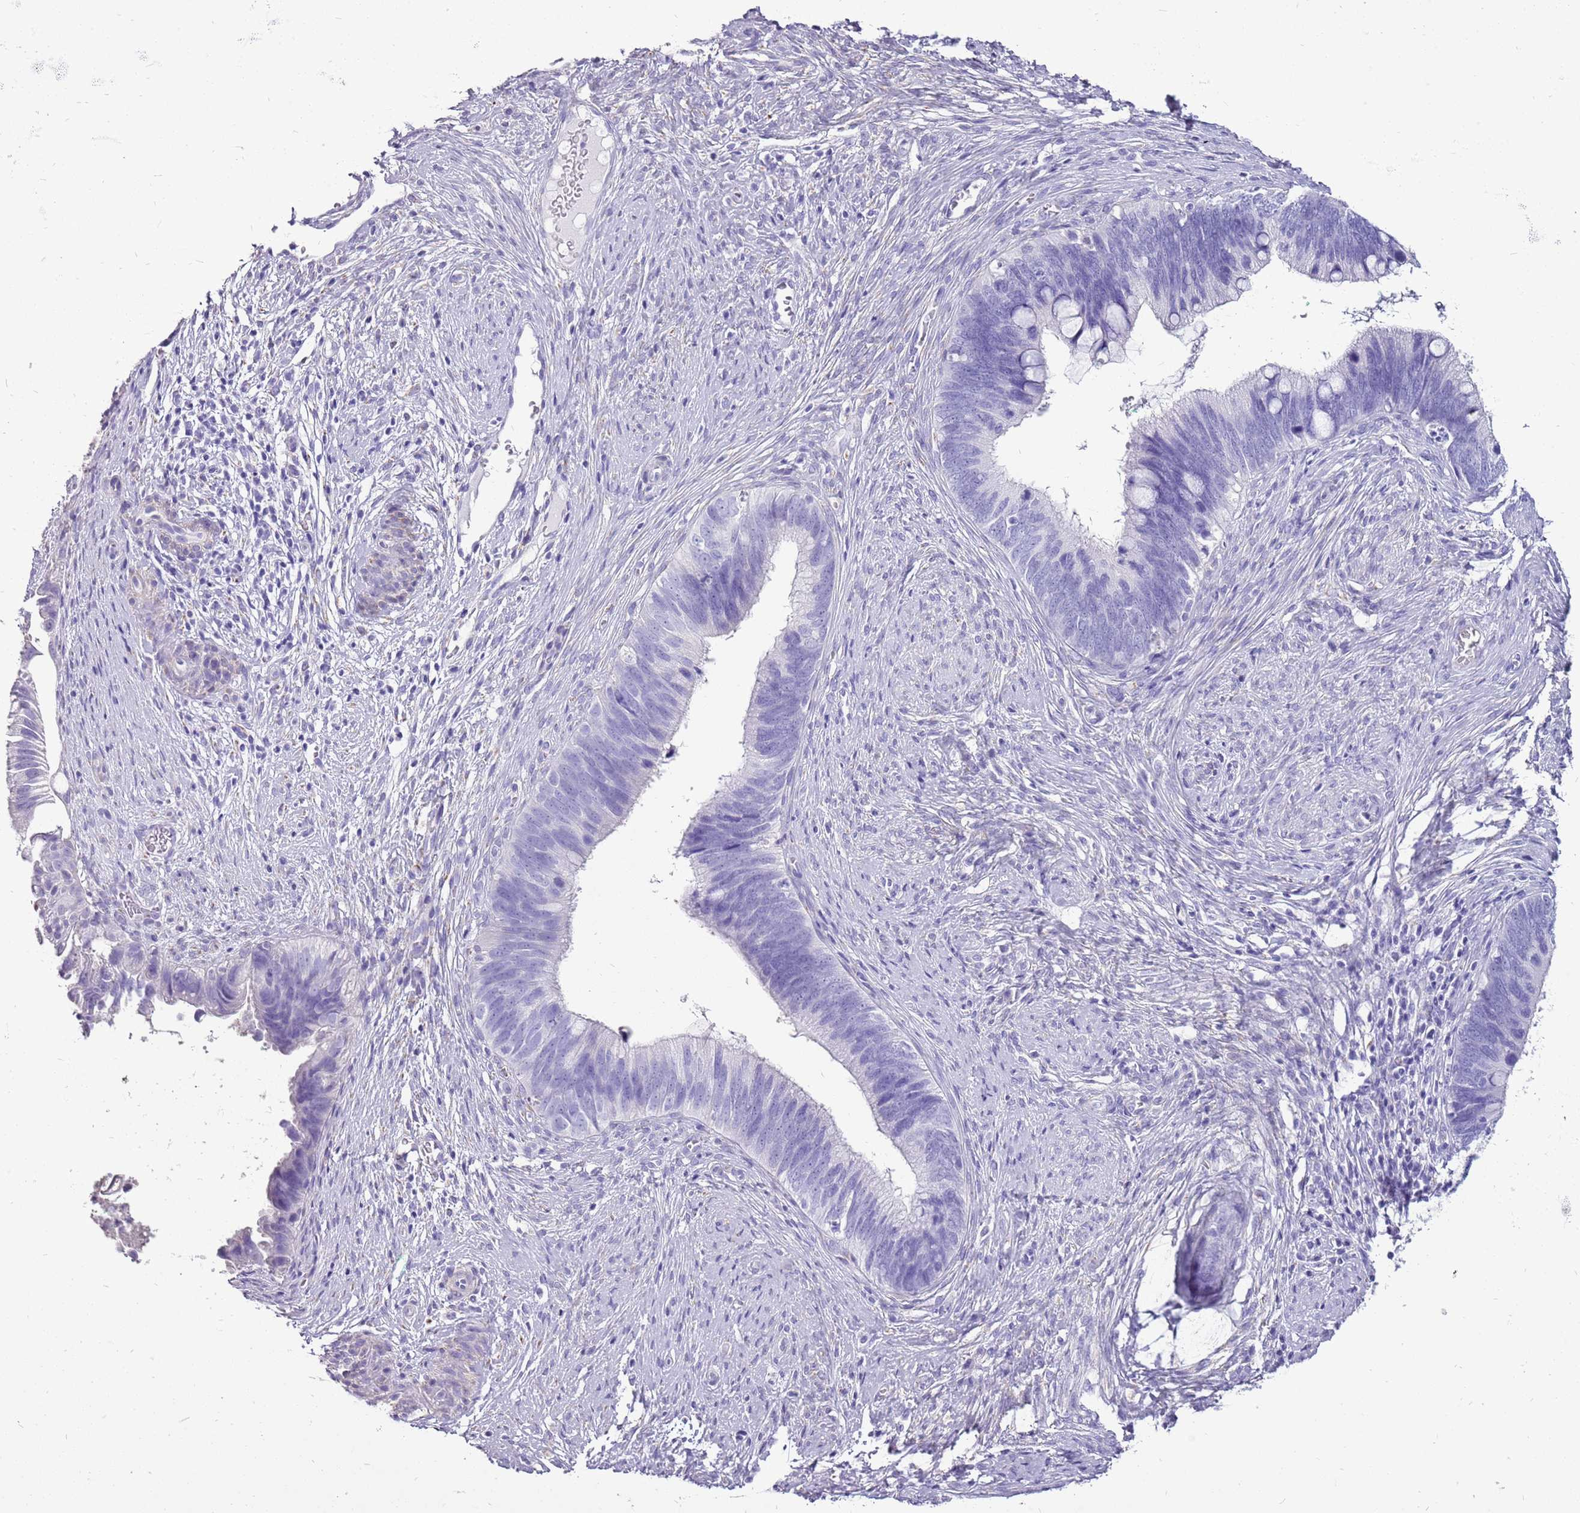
{"staining": {"intensity": "negative", "quantity": "none", "location": "none"}, "tissue": "cervical cancer", "cell_type": "Tumor cells", "image_type": "cancer", "snomed": [{"axis": "morphology", "description": "Adenocarcinoma, NOS"}, {"axis": "topography", "description": "Cervix"}], "caption": "The immunohistochemistry (IHC) photomicrograph has no significant staining in tumor cells of adenocarcinoma (cervical) tissue.", "gene": "ACSS3", "patient": {"sex": "female", "age": 42}}